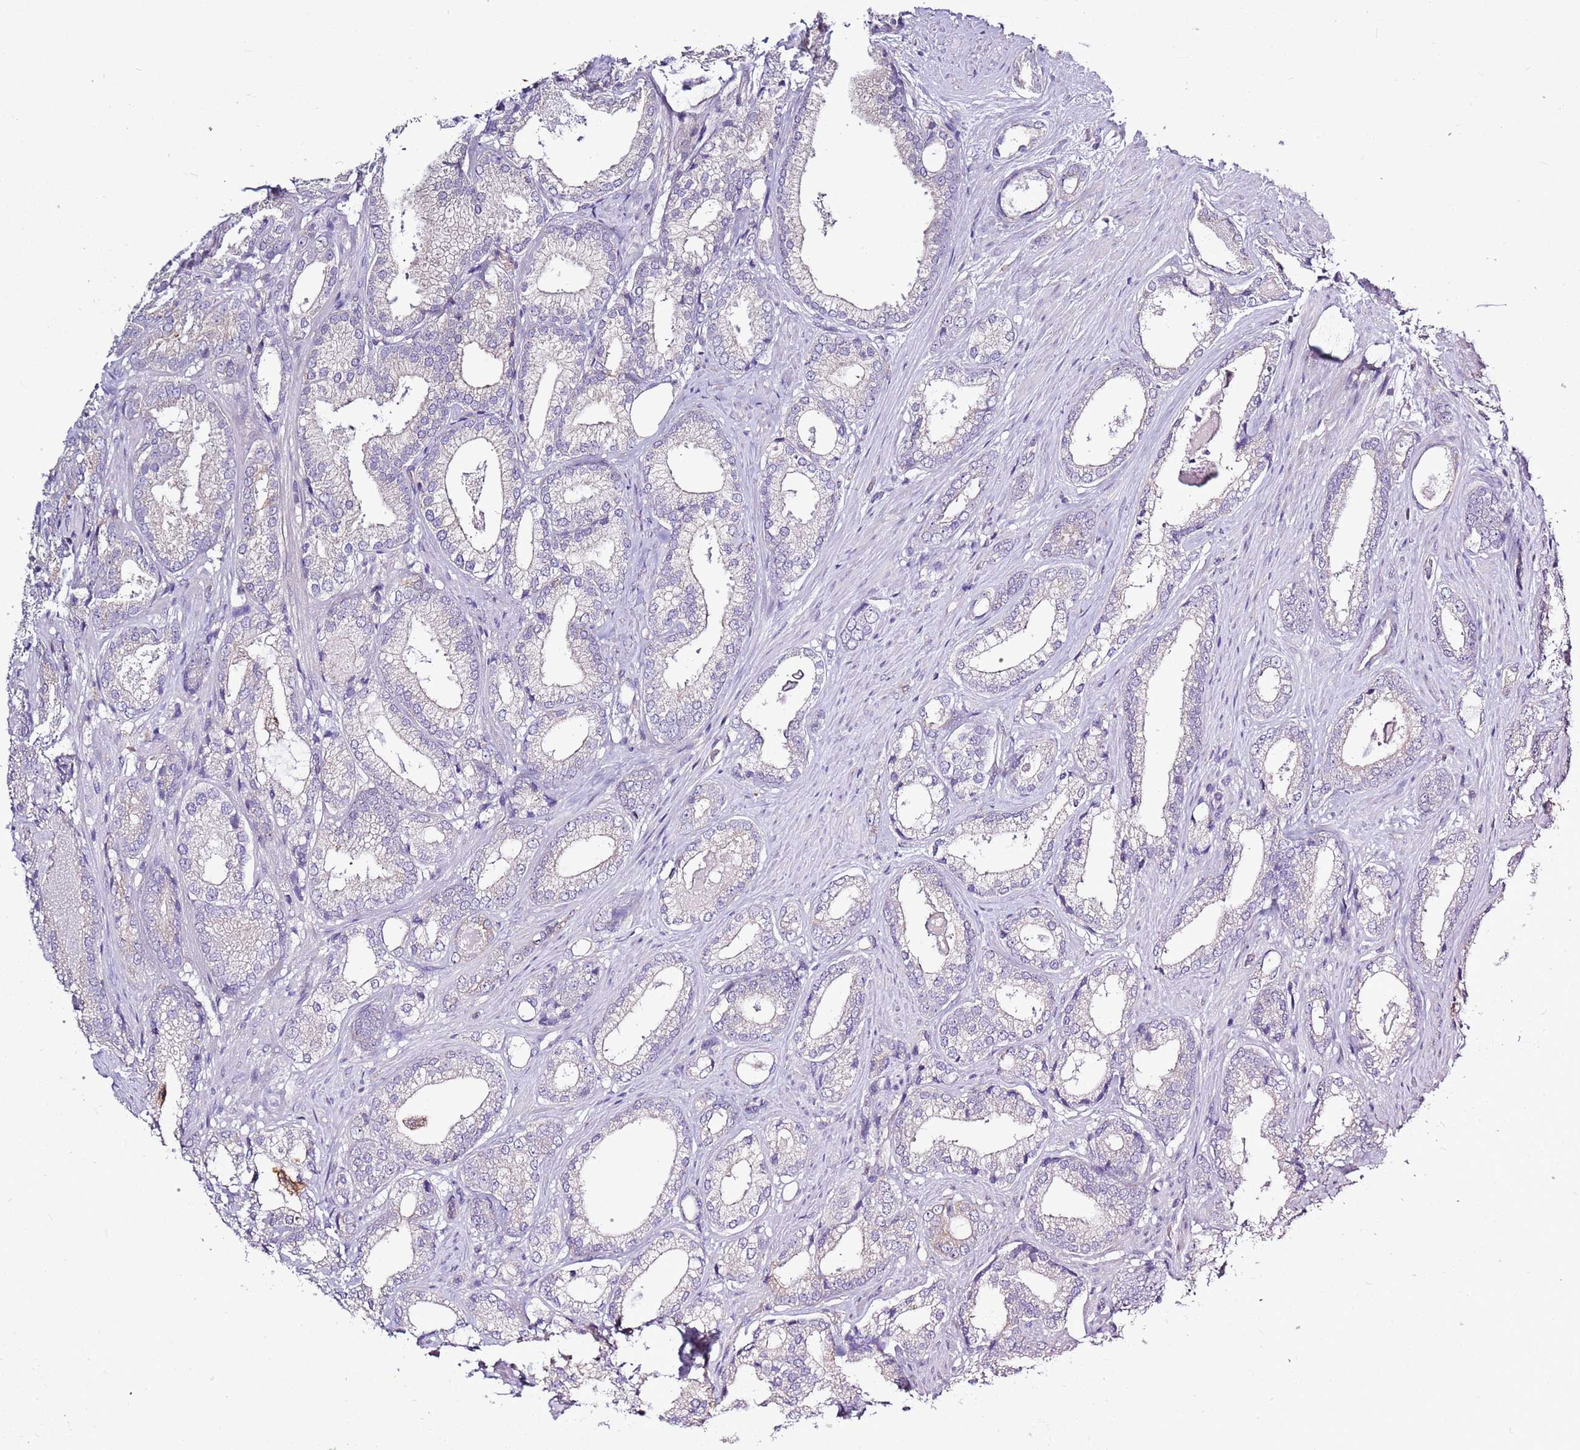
{"staining": {"intensity": "negative", "quantity": "none", "location": "none"}, "tissue": "prostate cancer", "cell_type": "Tumor cells", "image_type": "cancer", "snomed": [{"axis": "morphology", "description": "Adenocarcinoma, Low grade"}, {"axis": "topography", "description": "Prostate"}], "caption": "Micrograph shows no significant protein expression in tumor cells of prostate cancer (adenocarcinoma (low-grade)).", "gene": "CAPN9", "patient": {"sex": "male", "age": 68}}